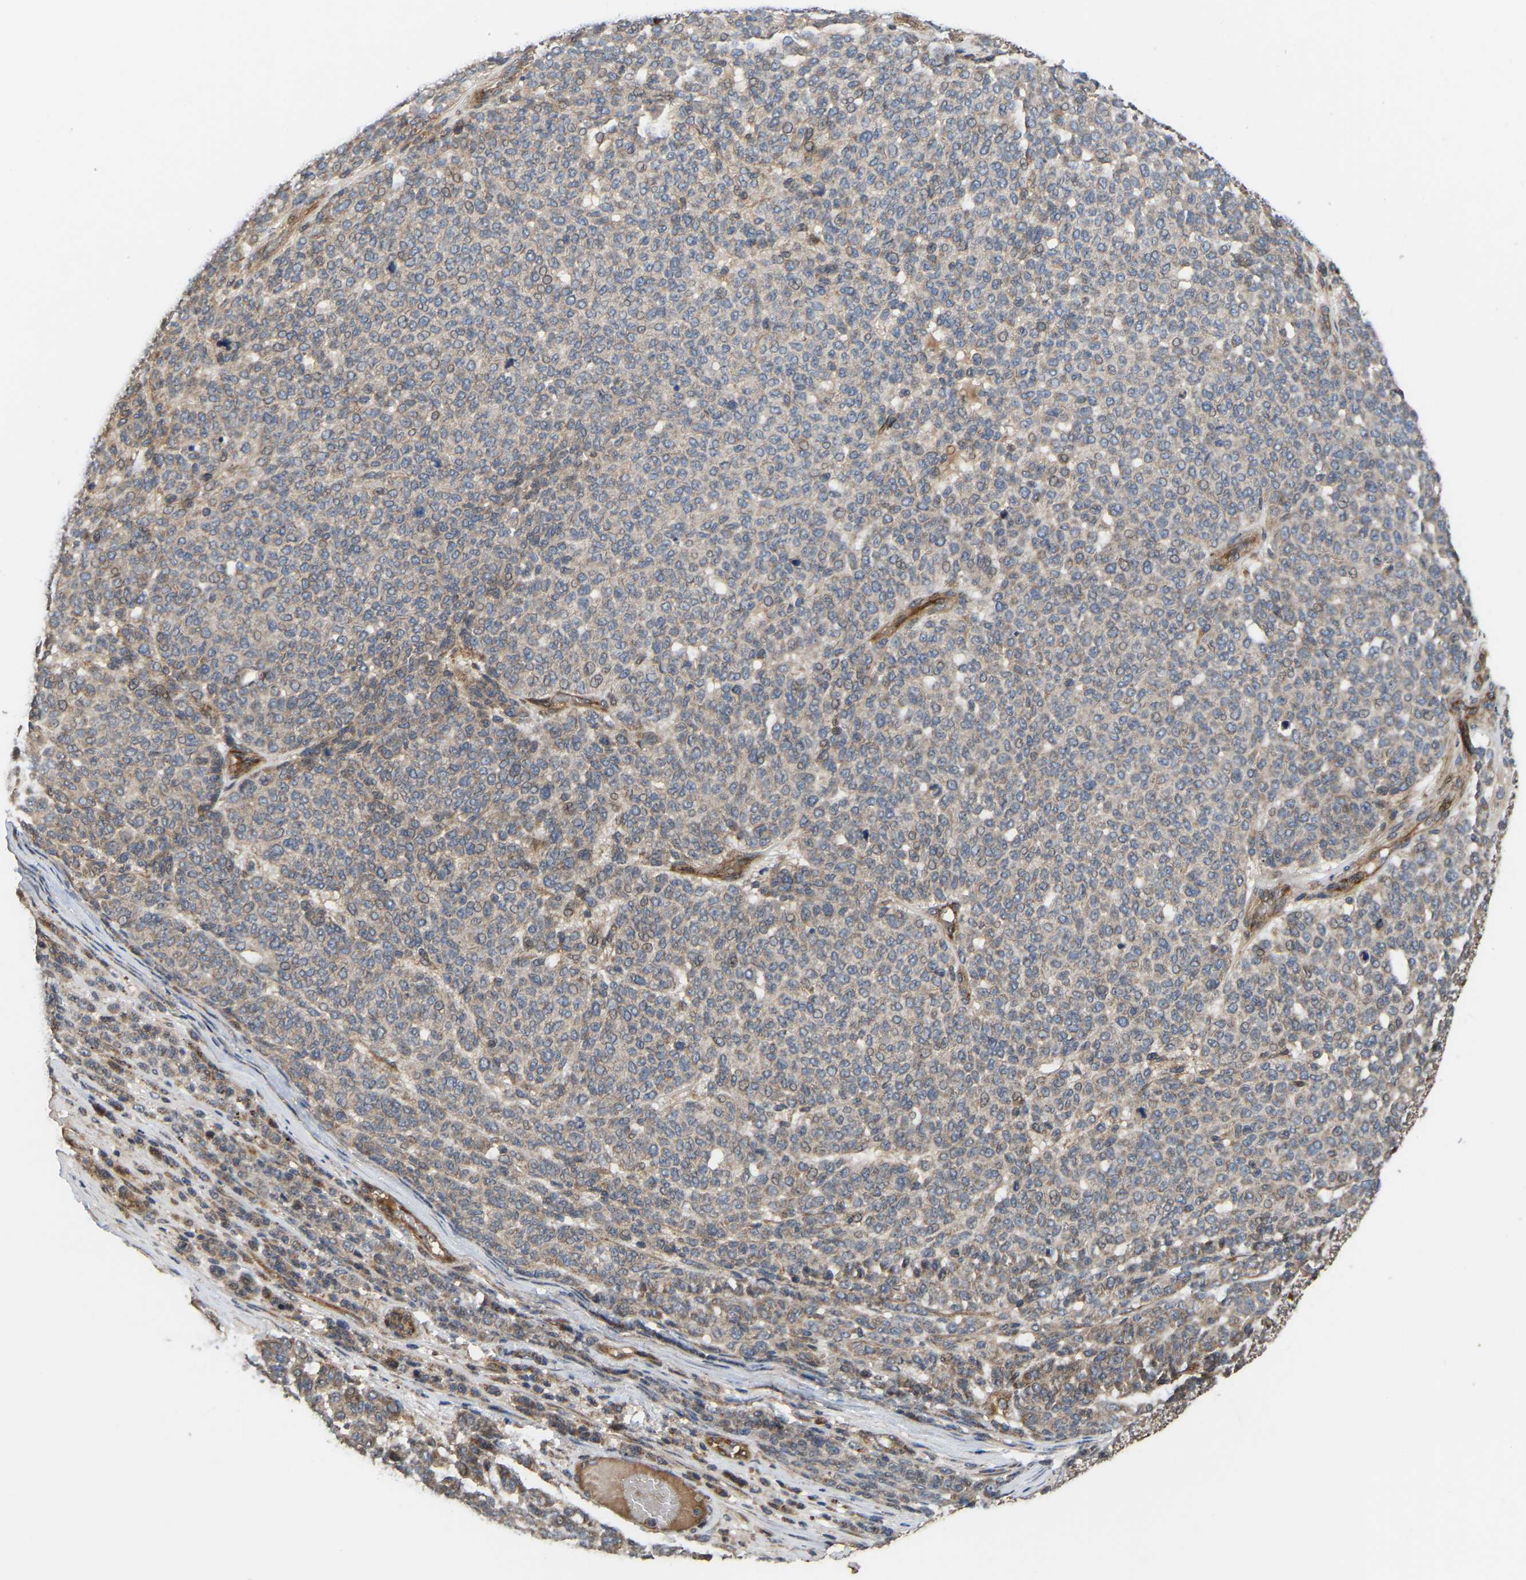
{"staining": {"intensity": "negative", "quantity": "none", "location": "none"}, "tissue": "melanoma", "cell_type": "Tumor cells", "image_type": "cancer", "snomed": [{"axis": "morphology", "description": "Malignant melanoma, NOS"}, {"axis": "topography", "description": "Skin"}], "caption": "Human melanoma stained for a protein using IHC shows no staining in tumor cells.", "gene": "STAU1", "patient": {"sex": "male", "age": 59}}